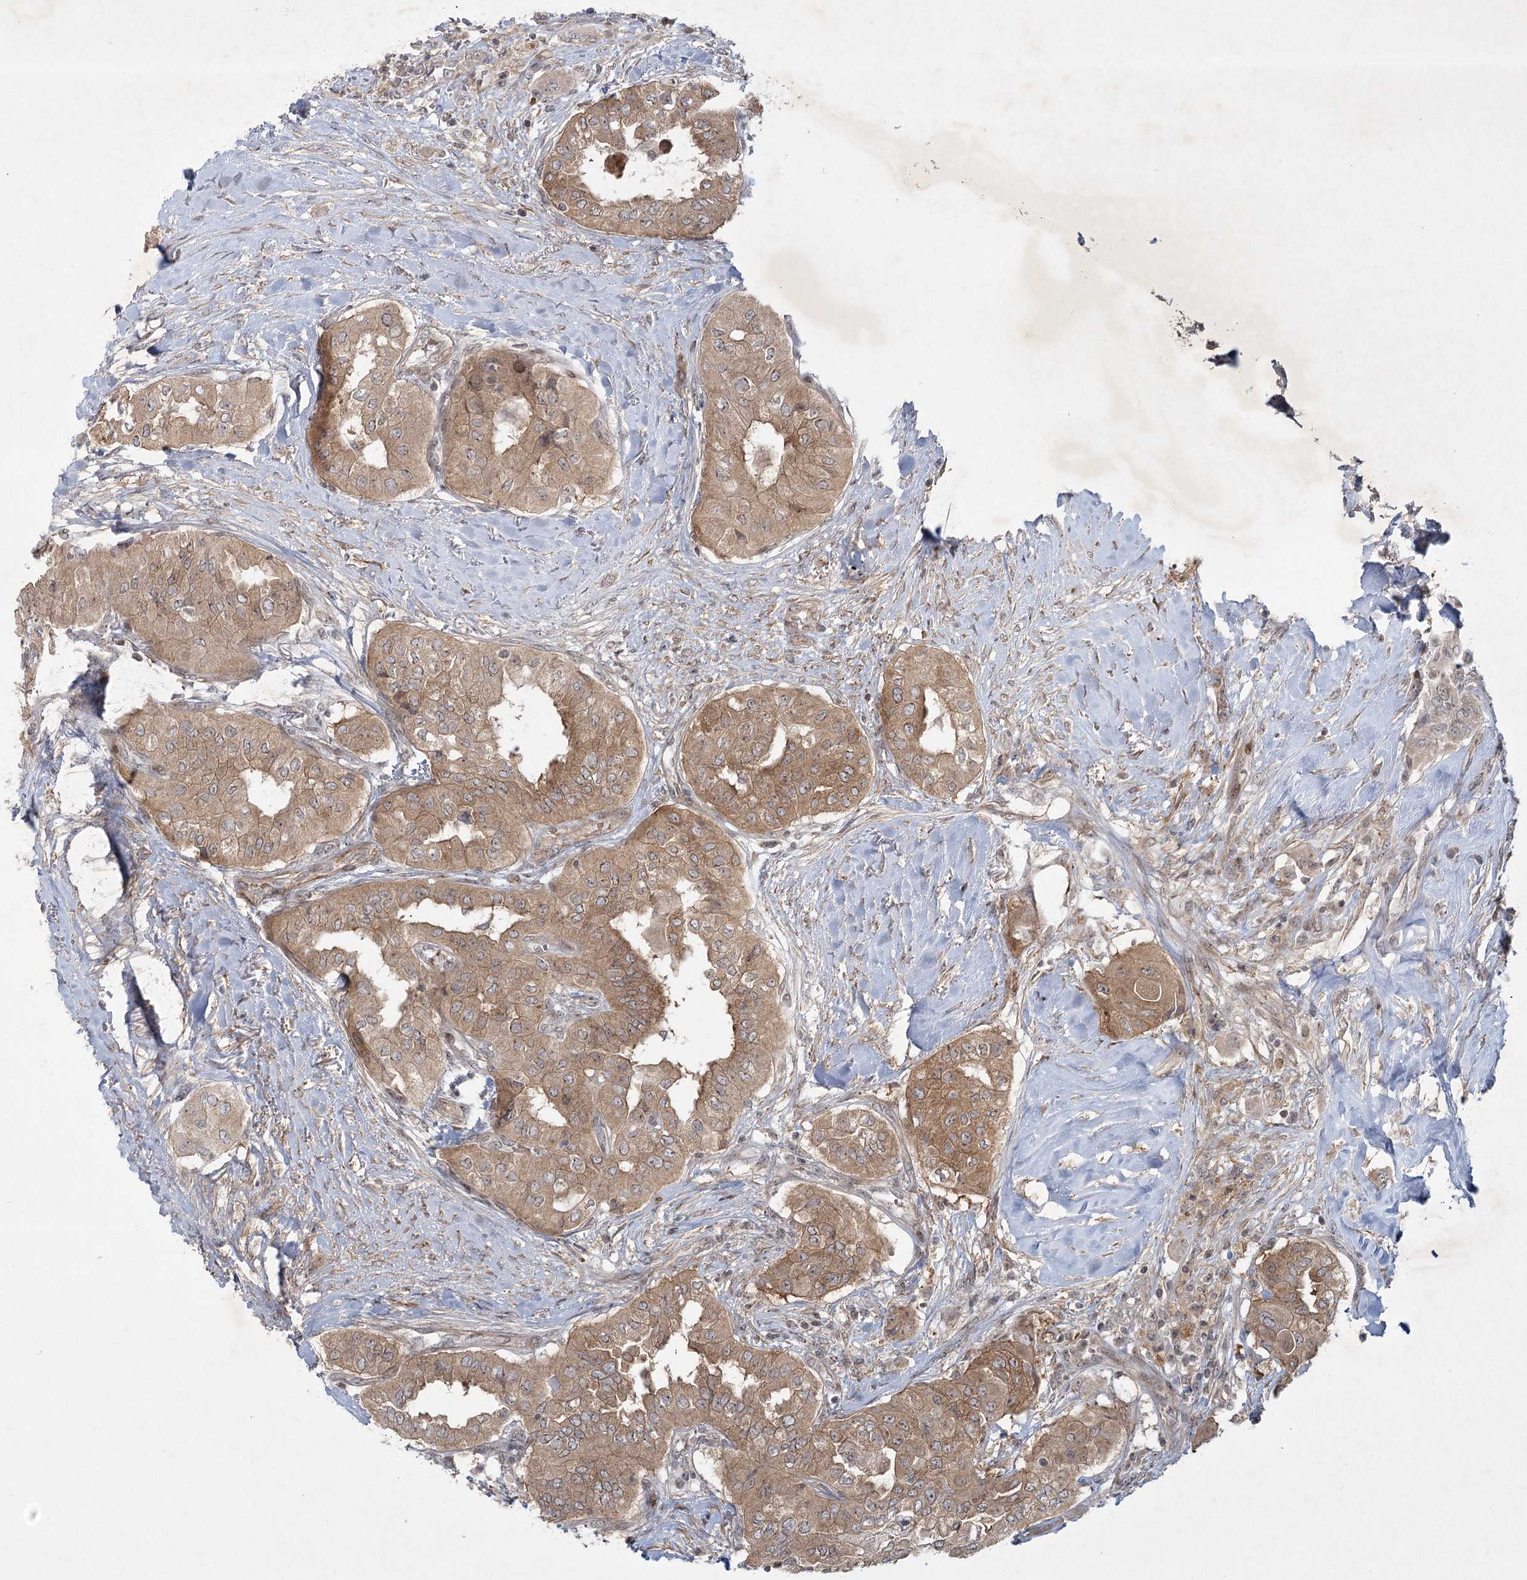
{"staining": {"intensity": "moderate", "quantity": ">75%", "location": "cytoplasmic/membranous"}, "tissue": "thyroid cancer", "cell_type": "Tumor cells", "image_type": "cancer", "snomed": [{"axis": "morphology", "description": "Papillary adenocarcinoma, NOS"}, {"axis": "topography", "description": "Thyroid gland"}], "caption": "Thyroid cancer (papillary adenocarcinoma) was stained to show a protein in brown. There is medium levels of moderate cytoplasmic/membranous staining in approximately >75% of tumor cells.", "gene": "SH2D3A", "patient": {"sex": "female", "age": 59}}